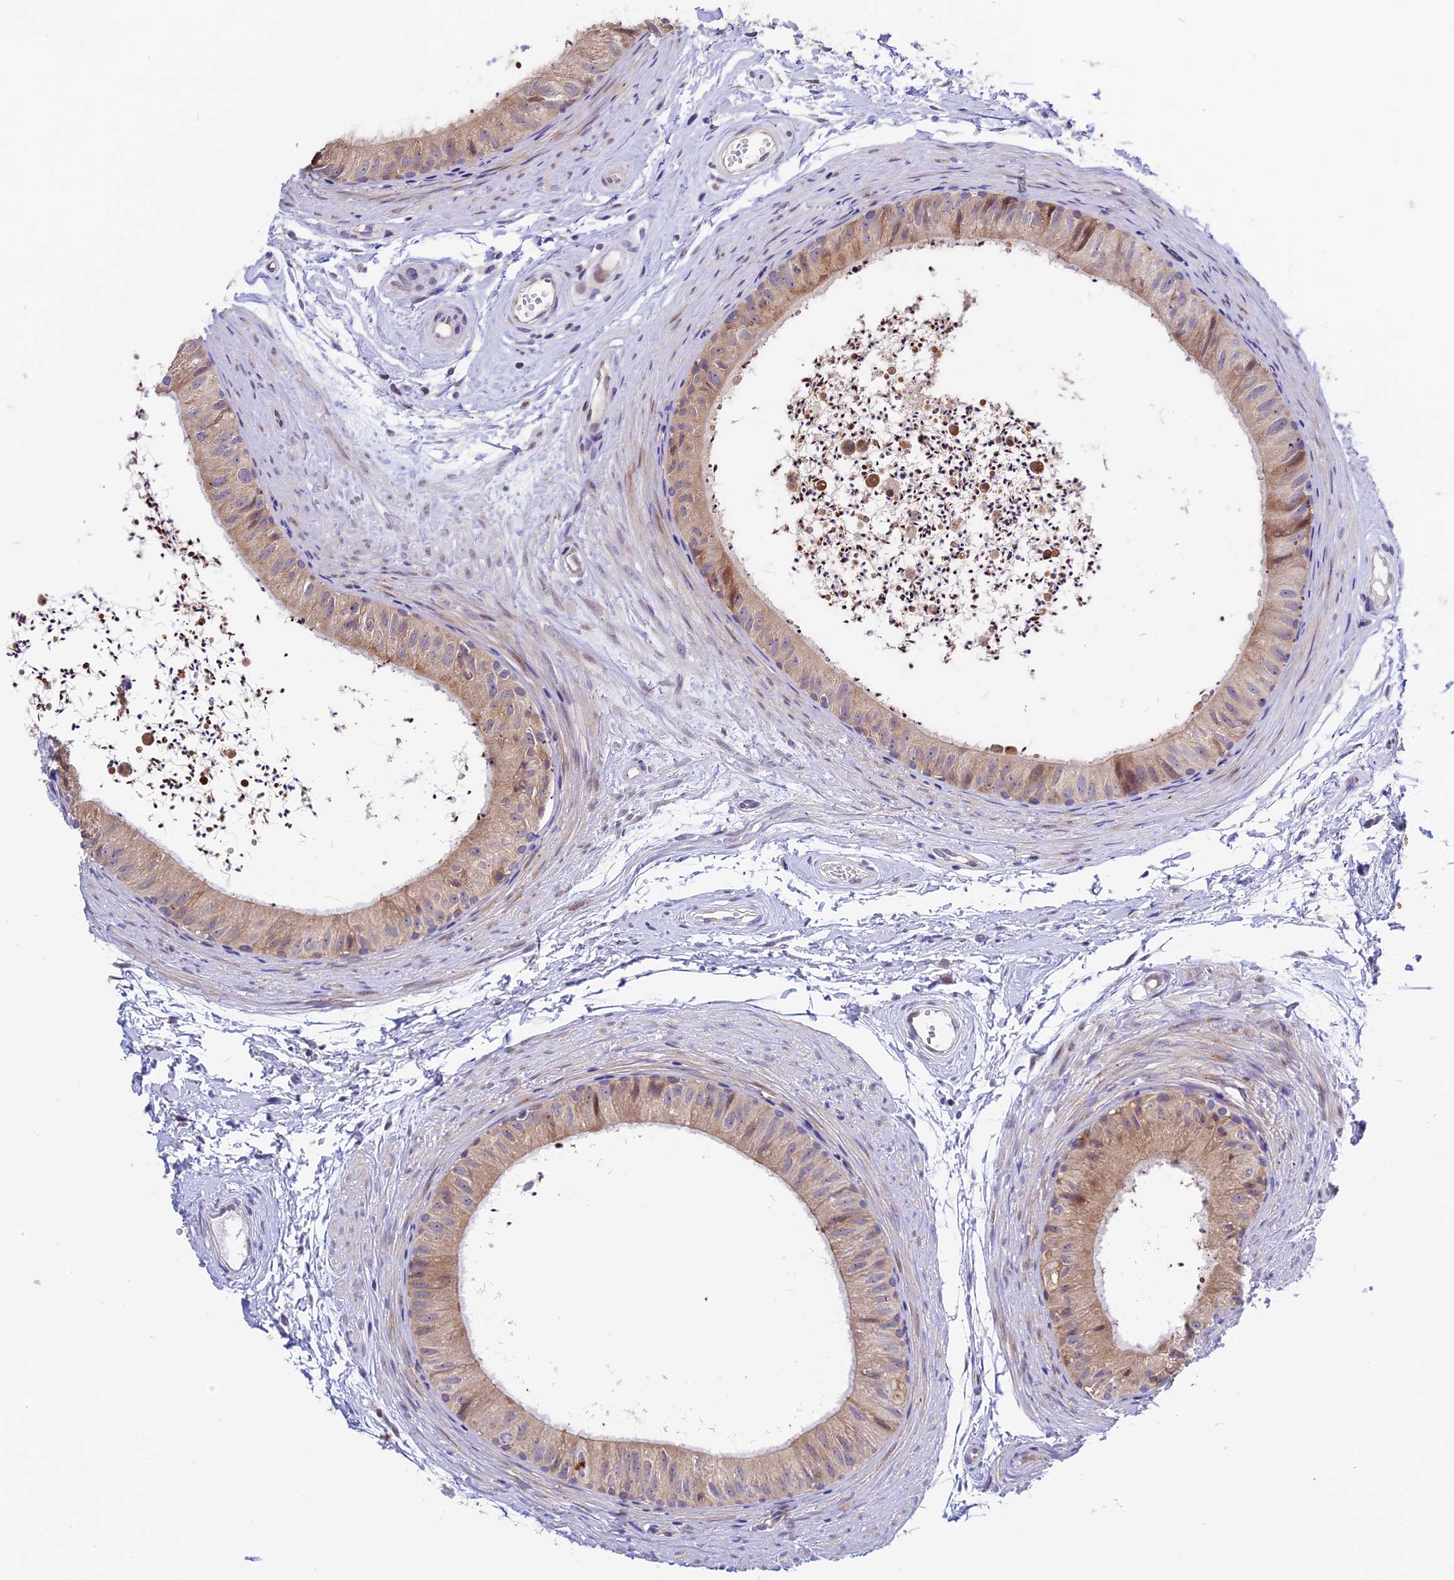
{"staining": {"intensity": "moderate", "quantity": "25%-75%", "location": "cytoplasmic/membranous"}, "tissue": "epididymis", "cell_type": "Glandular cells", "image_type": "normal", "snomed": [{"axis": "morphology", "description": "Normal tissue, NOS"}, {"axis": "topography", "description": "Epididymis"}], "caption": "Protein expression analysis of normal epididymis exhibits moderate cytoplasmic/membranous staining in about 25%-75% of glandular cells. The staining was performed using DAB to visualize the protein expression in brown, while the nuclei were stained in blue with hematoxylin (Magnification: 20x).", "gene": "BSCL2", "patient": {"sex": "male", "age": 56}}